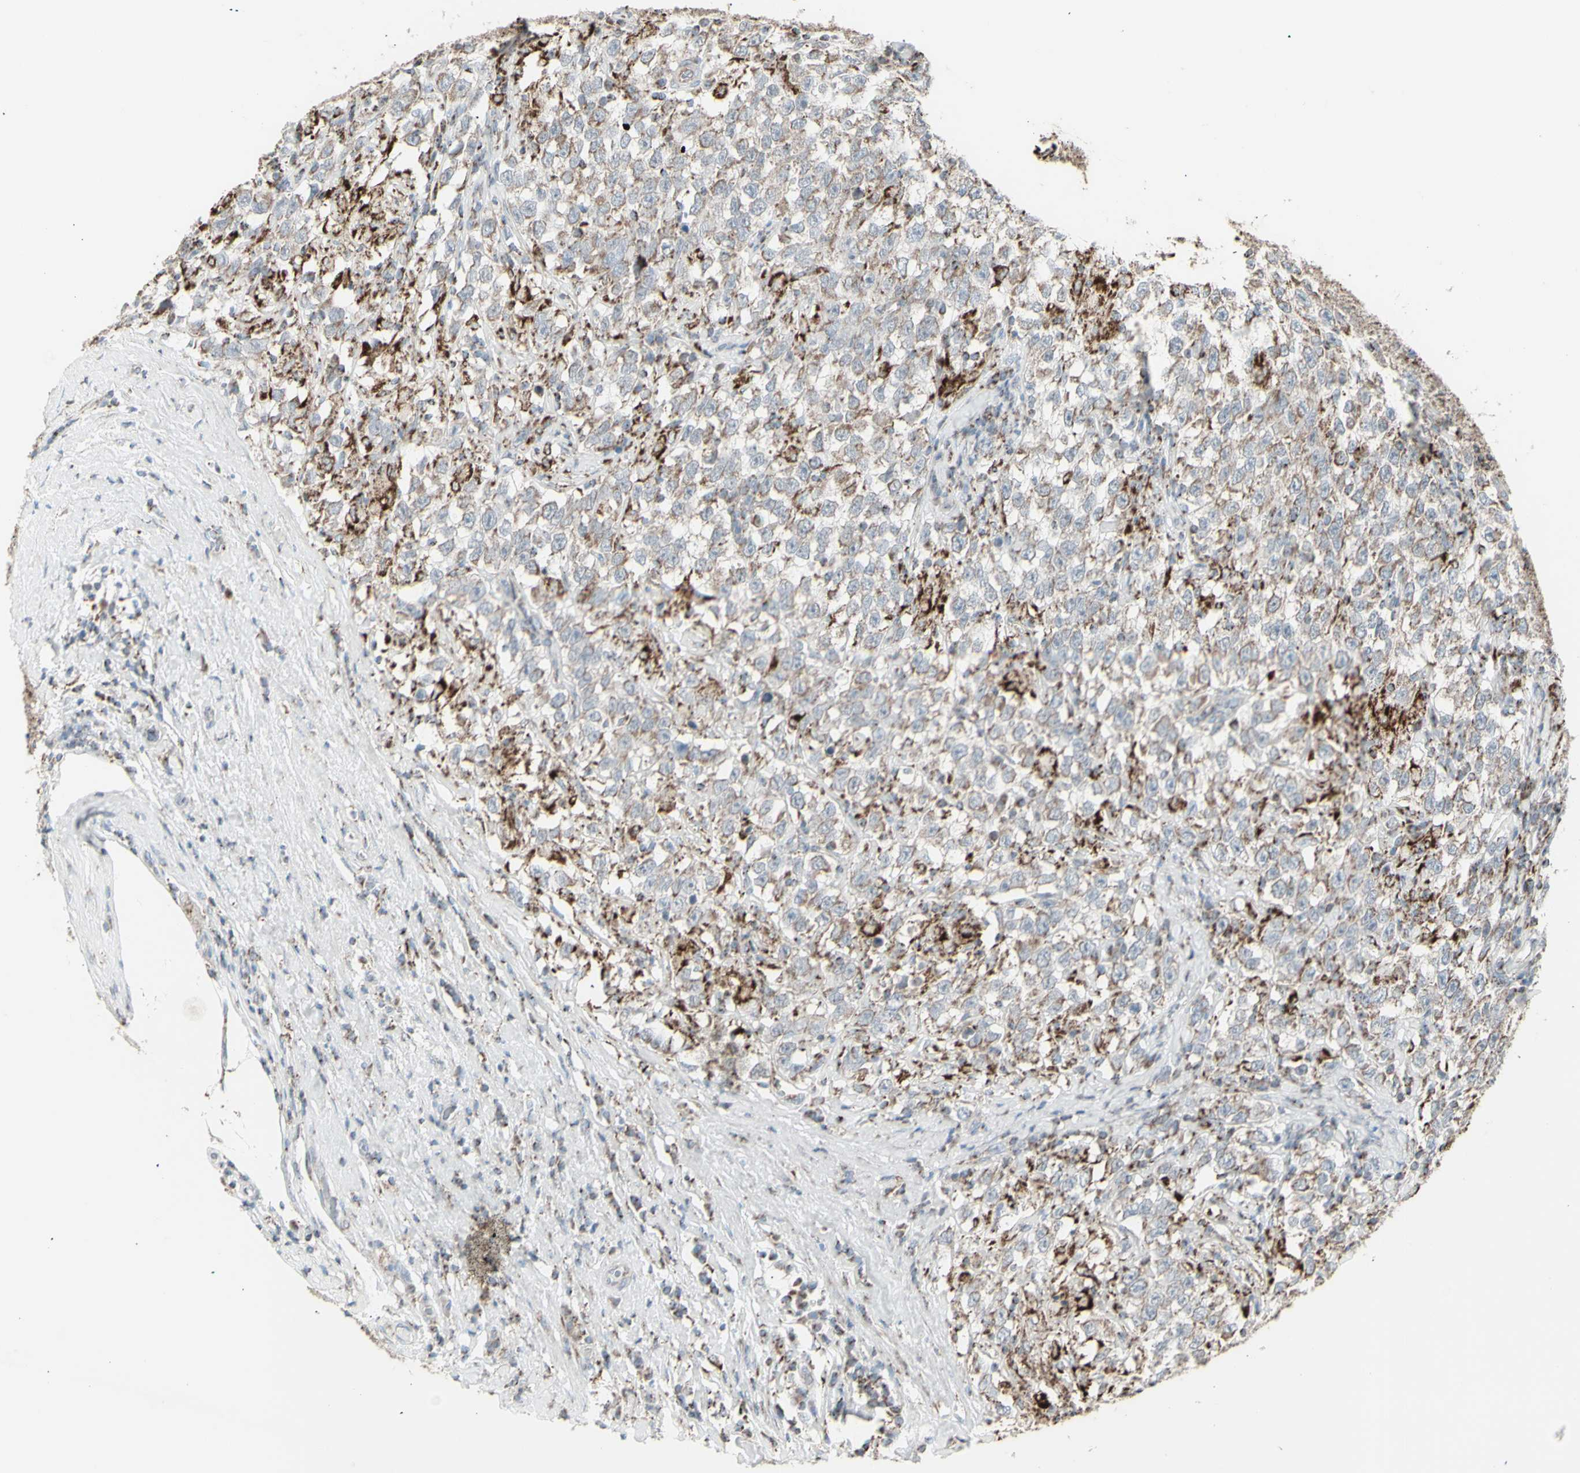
{"staining": {"intensity": "moderate", "quantity": "25%-75%", "location": "cytoplasmic/membranous"}, "tissue": "testis cancer", "cell_type": "Tumor cells", "image_type": "cancer", "snomed": [{"axis": "morphology", "description": "Seminoma, NOS"}, {"axis": "topography", "description": "Testis"}], "caption": "The photomicrograph reveals a brown stain indicating the presence of a protein in the cytoplasmic/membranous of tumor cells in testis seminoma.", "gene": "PLGRKT", "patient": {"sex": "male", "age": 41}}